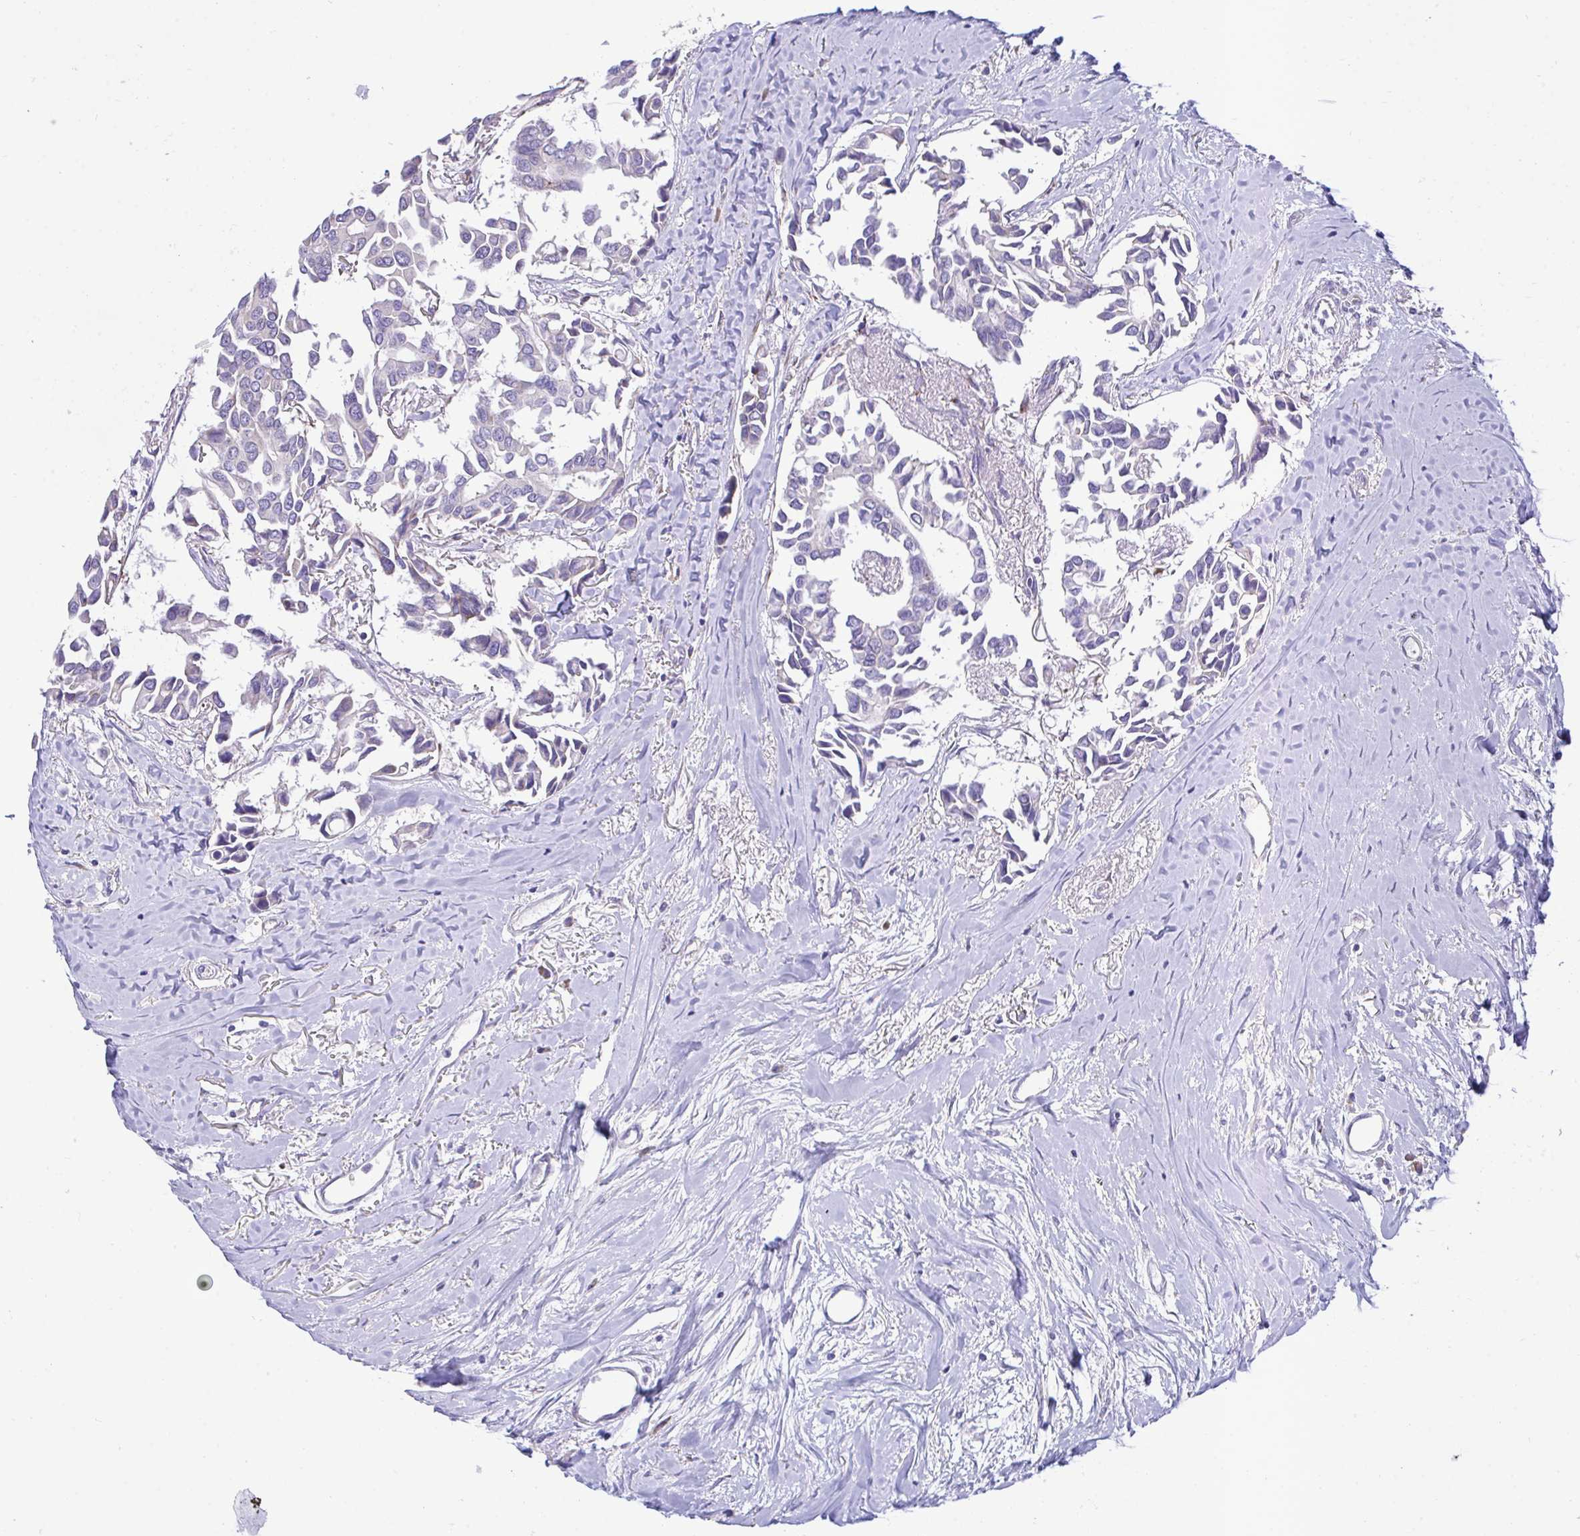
{"staining": {"intensity": "moderate", "quantity": "<25%", "location": "cytoplasmic/membranous"}, "tissue": "breast cancer", "cell_type": "Tumor cells", "image_type": "cancer", "snomed": [{"axis": "morphology", "description": "Duct carcinoma"}, {"axis": "topography", "description": "Breast"}], "caption": "Tumor cells display moderate cytoplasmic/membranous positivity in approximately <25% of cells in breast cancer.", "gene": "RPS15", "patient": {"sex": "female", "age": 54}}